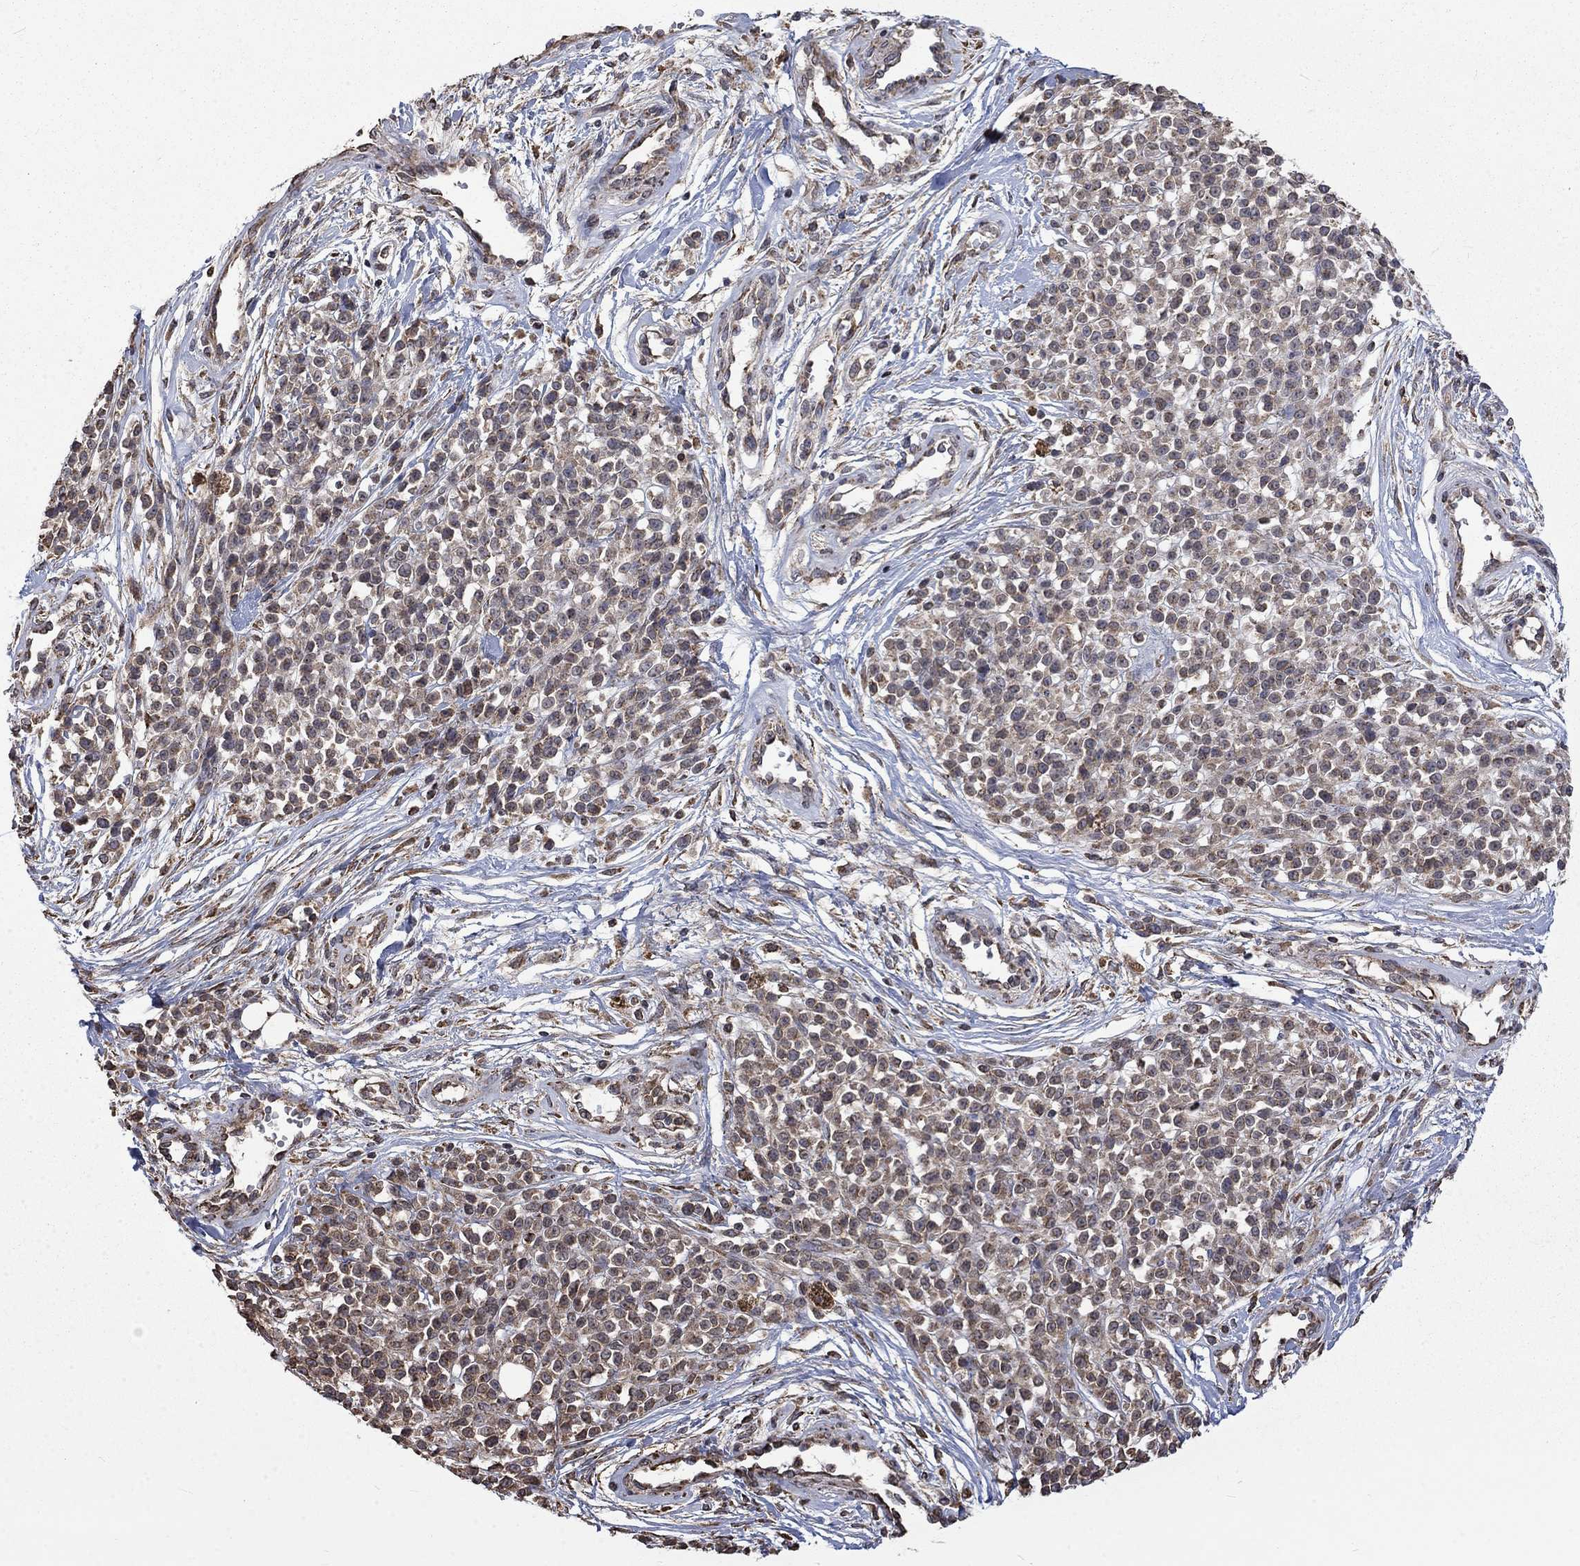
{"staining": {"intensity": "weak", "quantity": "25%-75%", "location": "cytoplasmic/membranous"}, "tissue": "melanoma", "cell_type": "Tumor cells", "image_type": "cancer", "snomed": [{"axis": "morphology", "description": "Malignant melanoma, NOS"}, {"axis": "topography", "description": "Skin"}, {"axis": "topography", "description": "Skin of trunk"}], "caption": "A high-resolution image shows IHC staining of melanoma, which reveals weak cytoplasmic/membranous staining in approximately 25%-75% of tumor cells.", "gene": "ESRRA", "patient": {"sex": "male", "age": 74}}